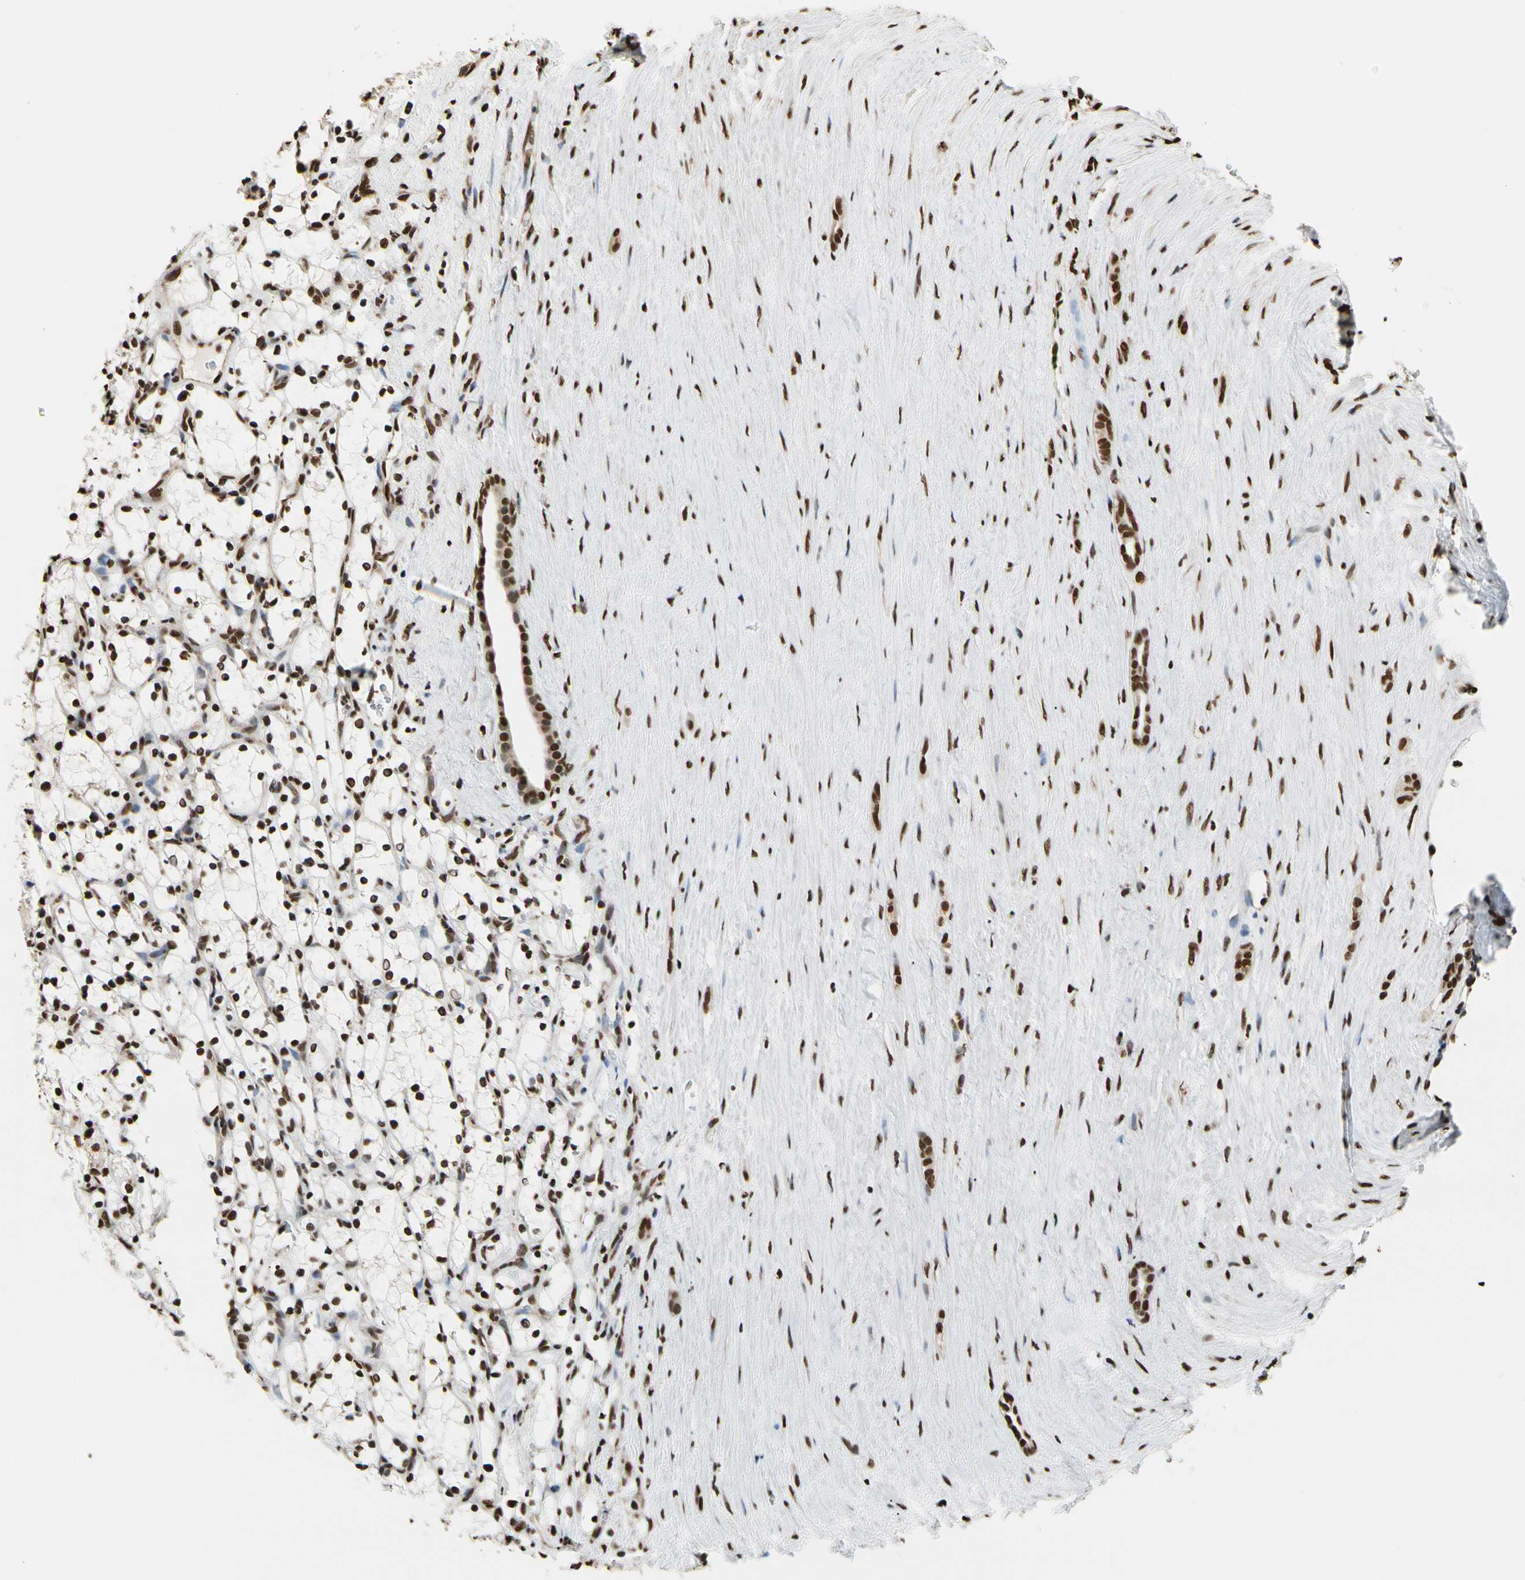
{"staining": {"intensity": "strong", "quantity": ">75%", "location": "nuclear"}, "tissue": "renal cancer", "cell_type": "Tumor cells", "image_type": "cancer", "snomed": [{"axis": "morphology", "description": "Adenocarcinoma, NOS"}, {"axis": "topography", "description": "Kidney"}], "caption": "This is an image of IHC staining of renal adenocarcinoma, which shows strong expression in the nuclear of tumor cells.", "gene": "HNRNPK", "patient": {"sex": "female", "age": 69}}